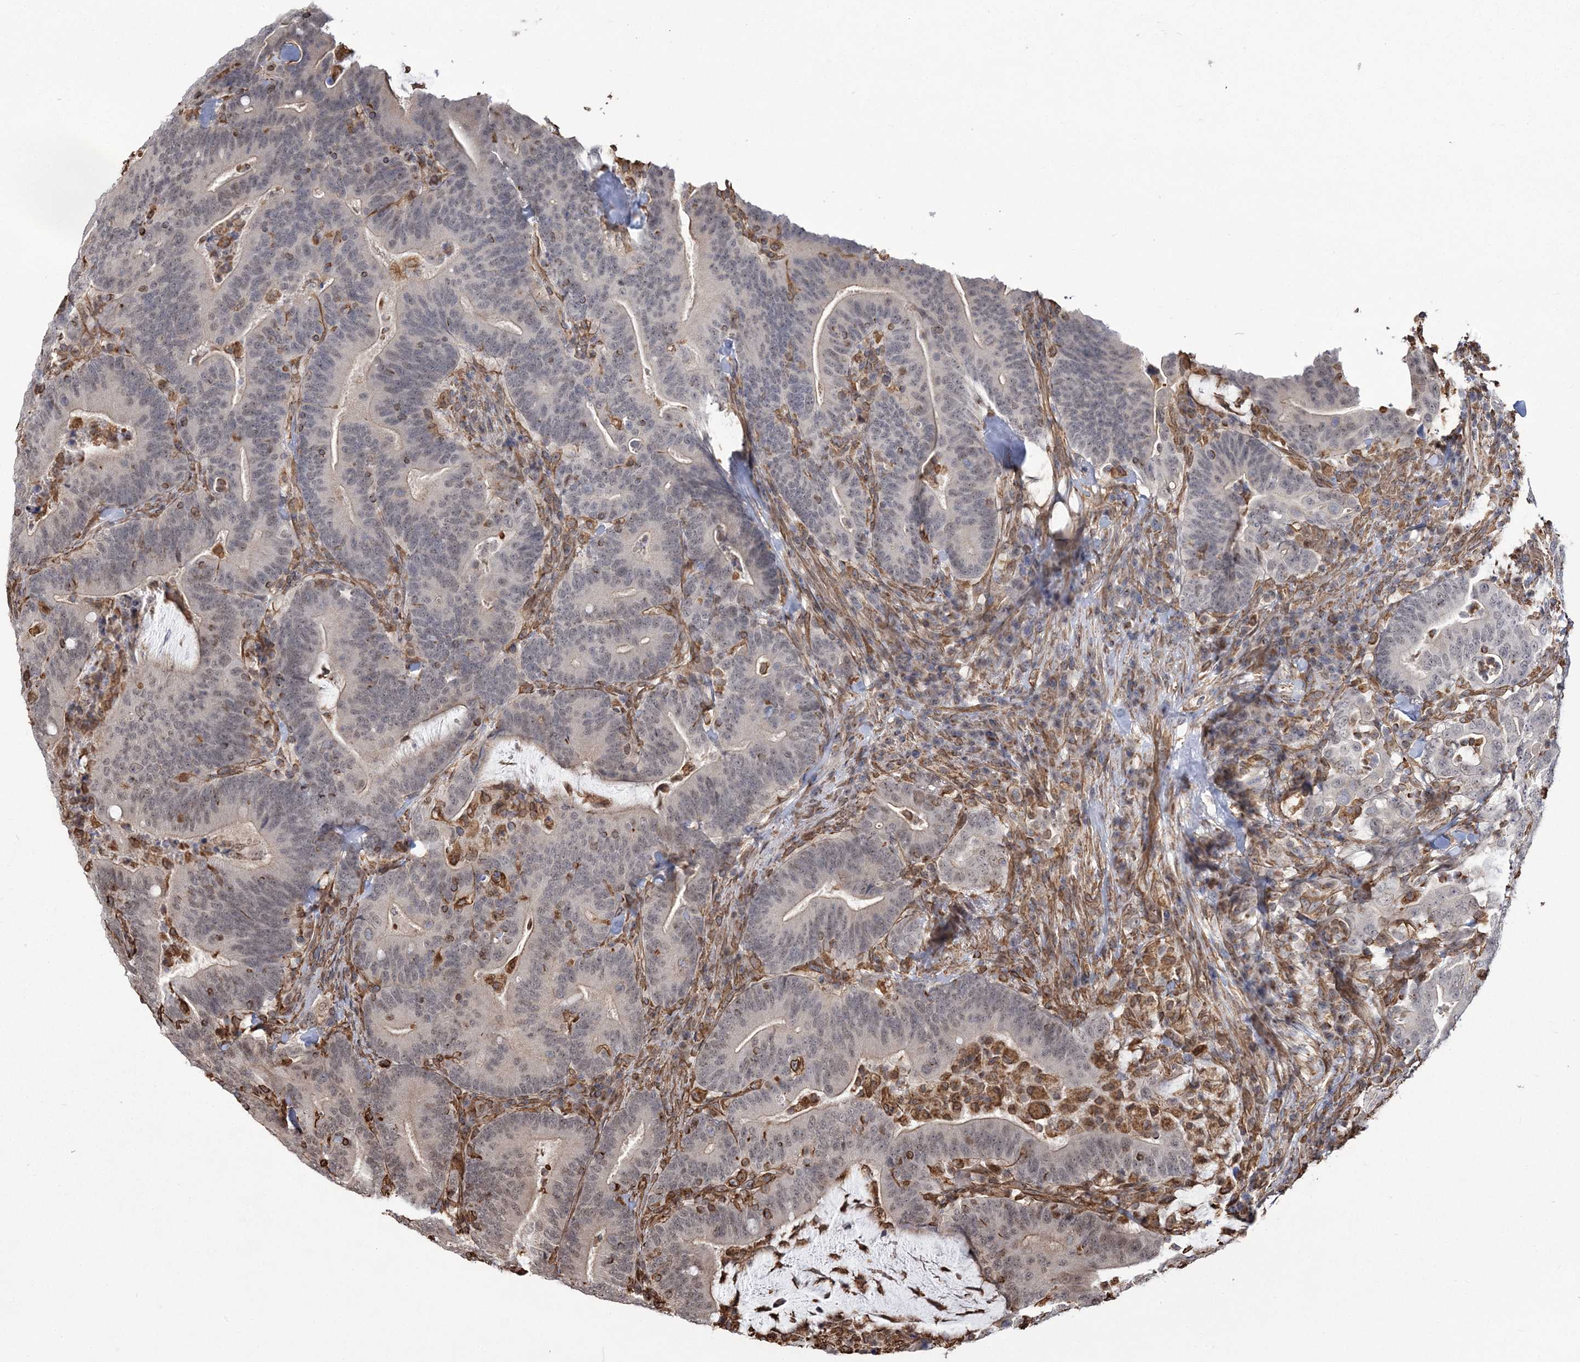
{"staining": {"intensity": "weak", "quantity": "25%-75%", "location": "nuclear"}, "tissue": "colorectal cancer", "cell_type": "Tumor cells", "image_type": "cancer", "snomed": [{"axis": "morphology", "description": "Adenocarcinoma, NOS"}, {"axis": "topography", "description": "Colon"}], "caption": "A photomicrograph showing weak nuclear positivity in approximately 25%-75% of tumor cells in colorectal adenocarcinoma, as visualized by brown immunohistochemical staining.", "gene": "ATP11B", "patient": {"sex": "female", "age": 66}}